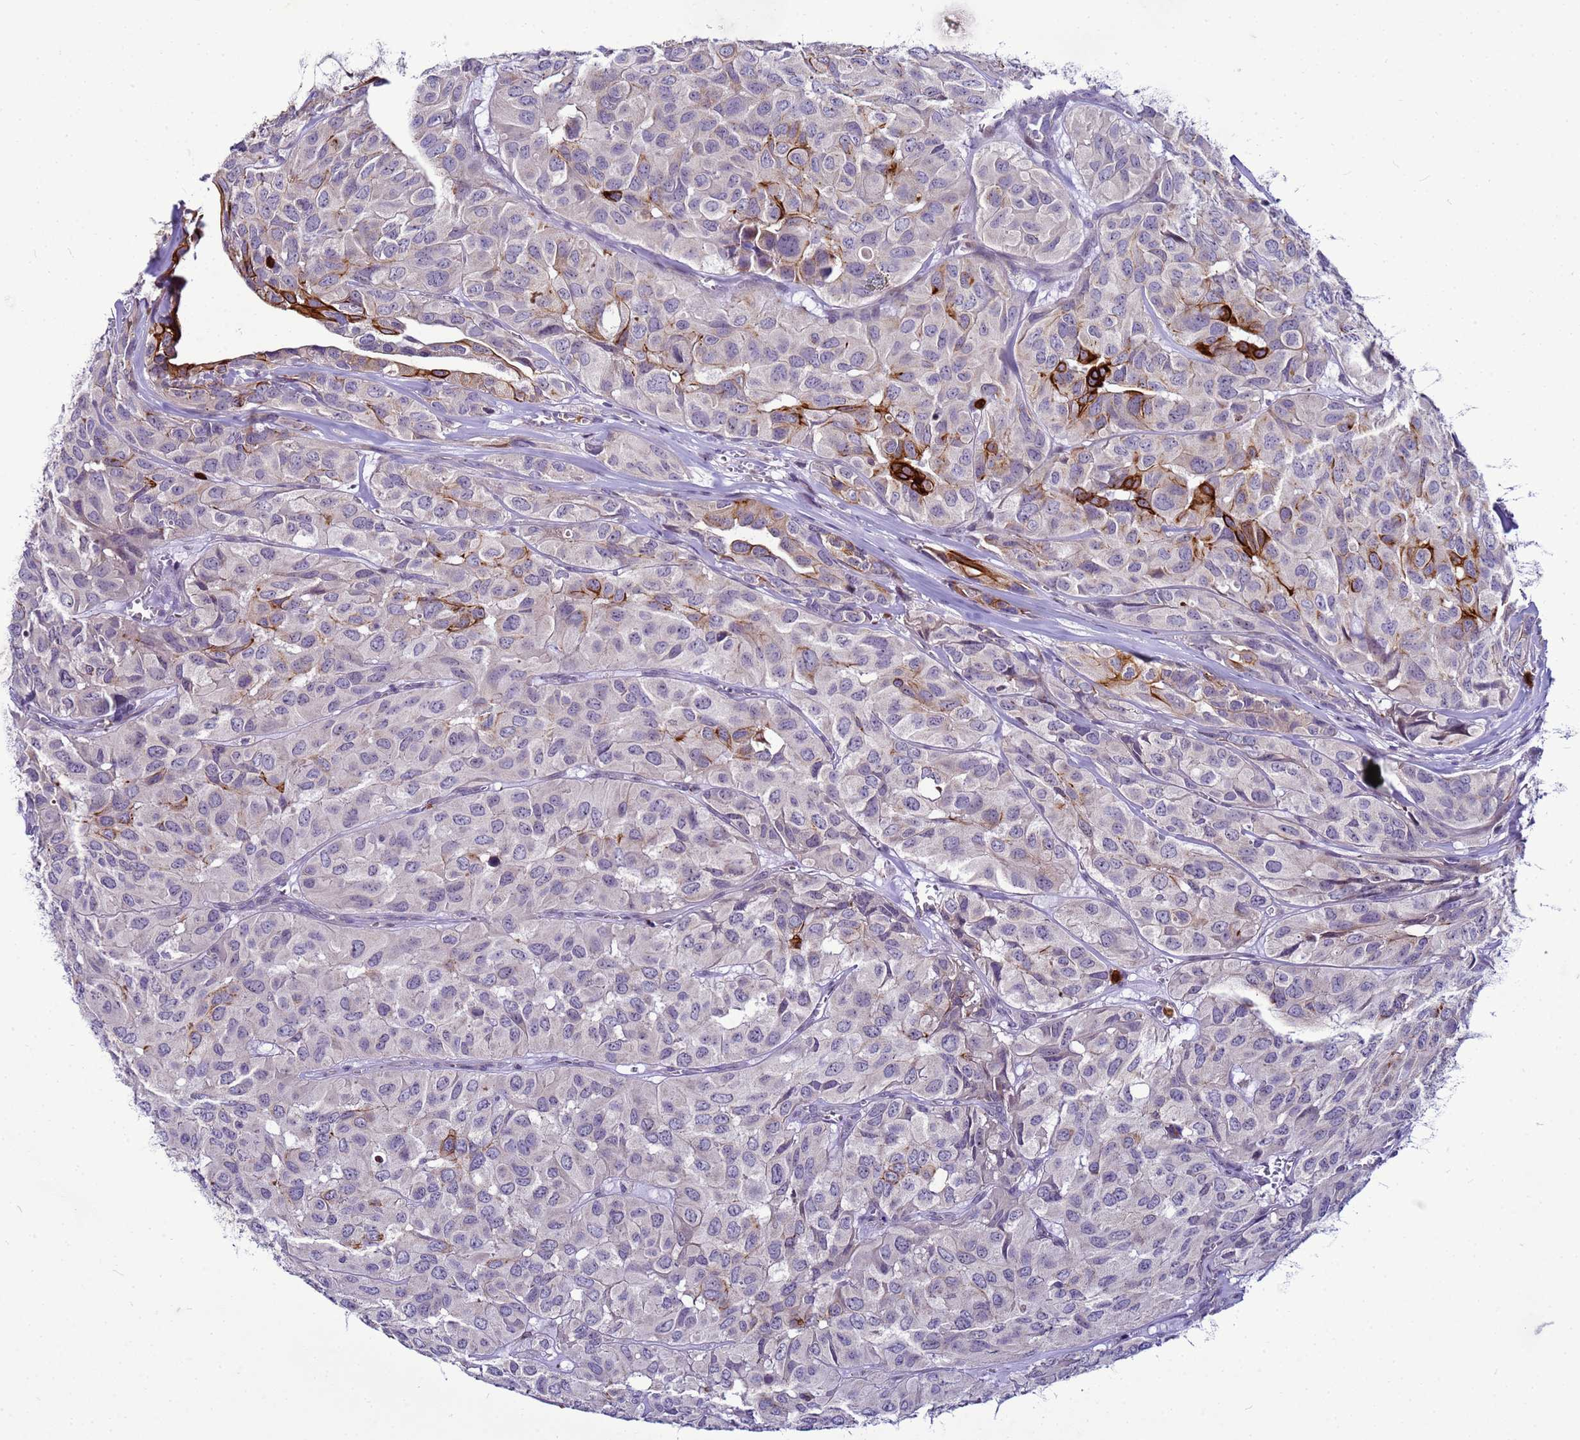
{"staining": {"intensity": "negative", "quantity": "none", "location": "none"}, "tissue": "head and neck cancer", "cell_type": "Tumor cells", "image_type": "cancer", "snomed": [{"axis": "morphology", "description": "Adenocarcinoma, NOS"}, {"axis": "topography", "description": "Salivary gland, NOS"}, {"axis": "topography", "description": "Head-Neck"}], "caption": "An immunohistochemistry image of head and neck cancer is shown. There is no staining in tumor cells of head and neck cancer.", "gene": "VPS4B", "patient": {"sex": "female", "age": 76}}